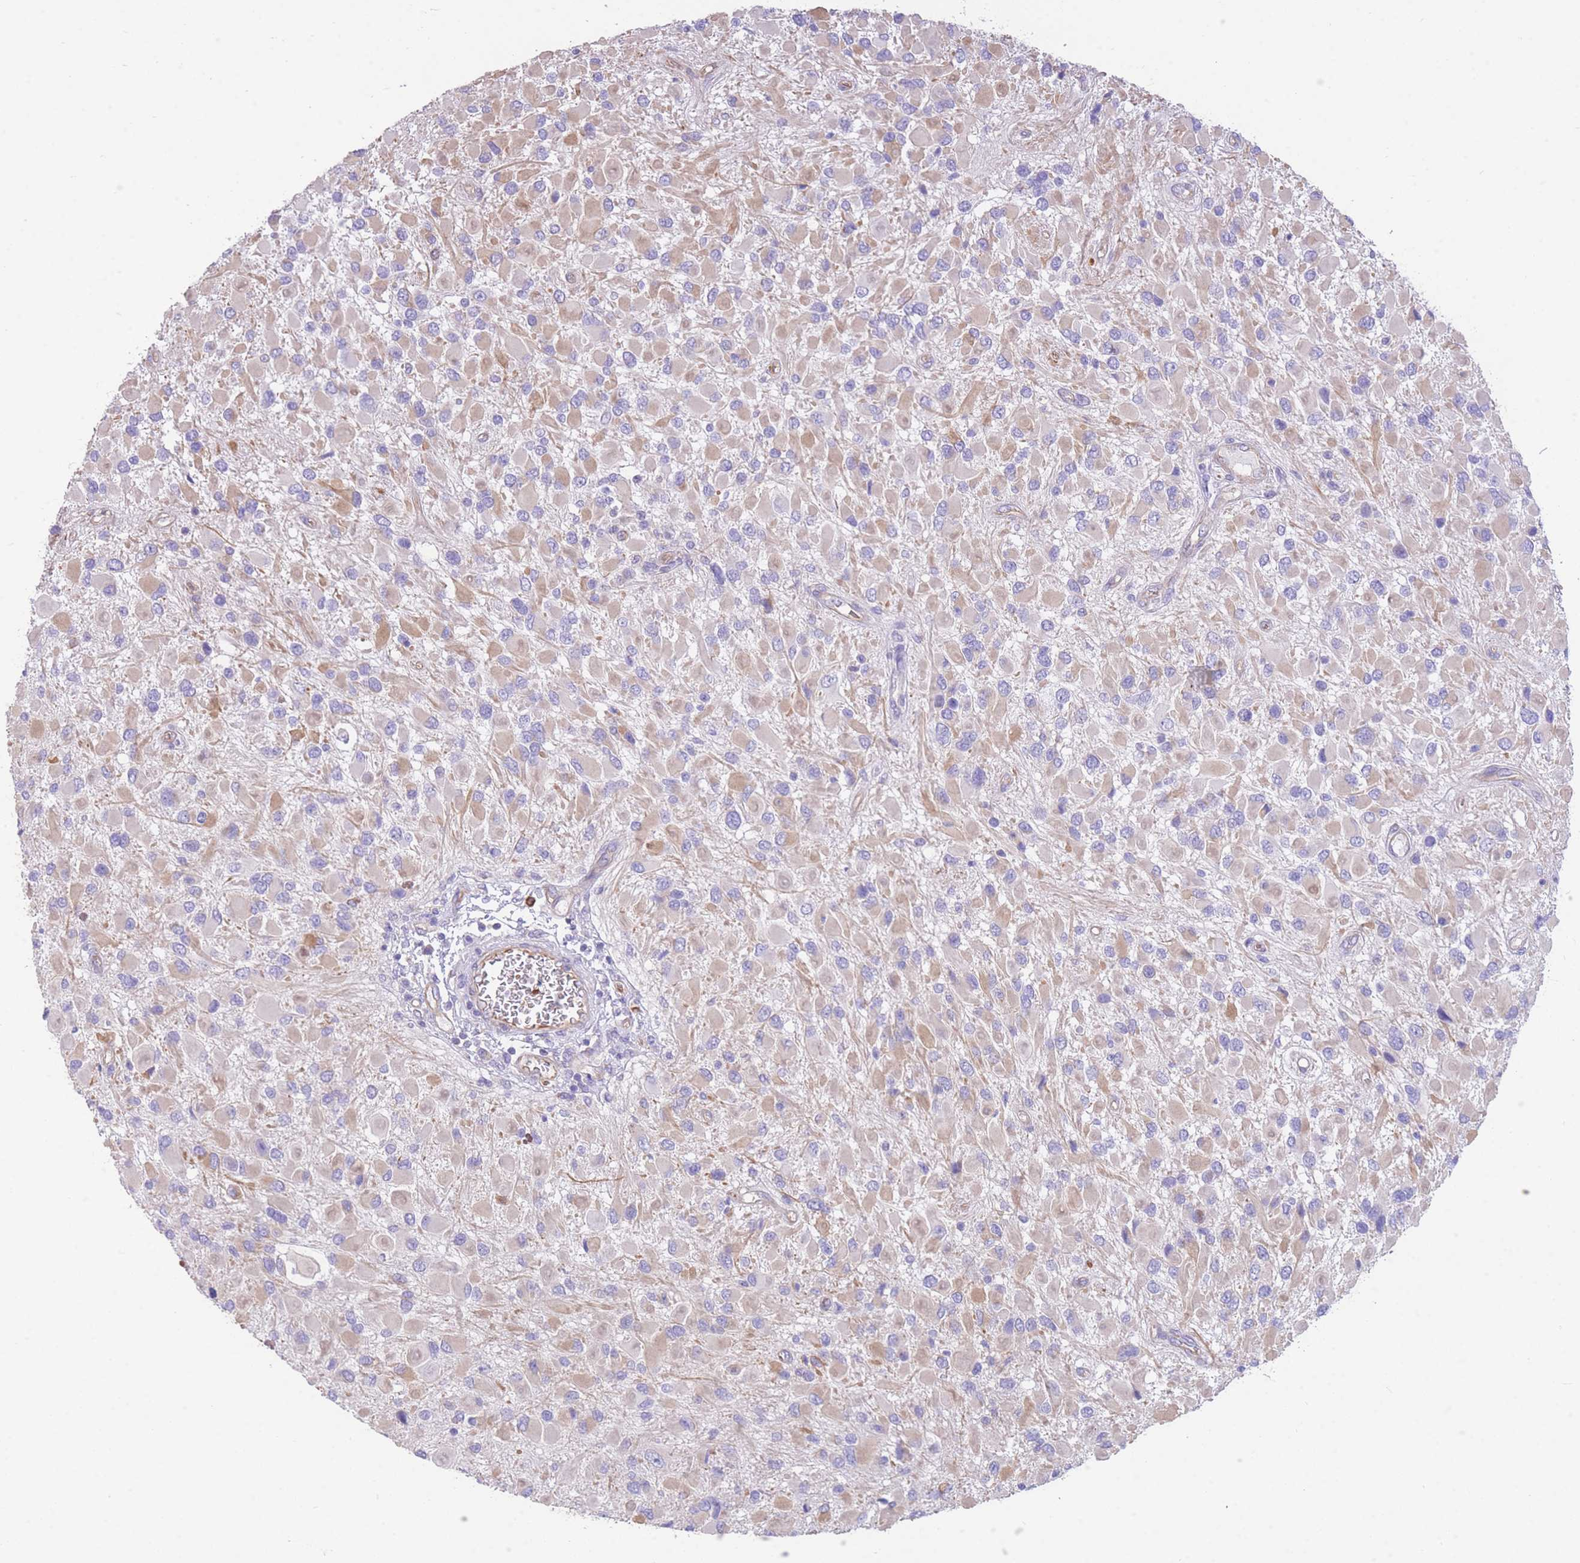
{"staining": {"intensity": "weak", "quantity": "25%-75%", "location": "cytoplasmic/membranous"}, "tissue": "glioma", "cell_type": "Tumor cells", "image_type": "cancer", "snomed": [{"axis": "morphology", "description": "Glioma, malignant, High grade"}, {"axis": "topography", "description": "Brain"}], "caption": "Protein expression analysis of glioma reveals weak cytoplasmic/membranous positivity in approximately 25%-75% of tumor cells.", "gene": "ANKRD53", "patient": {"sex": "male", "age": 53}}